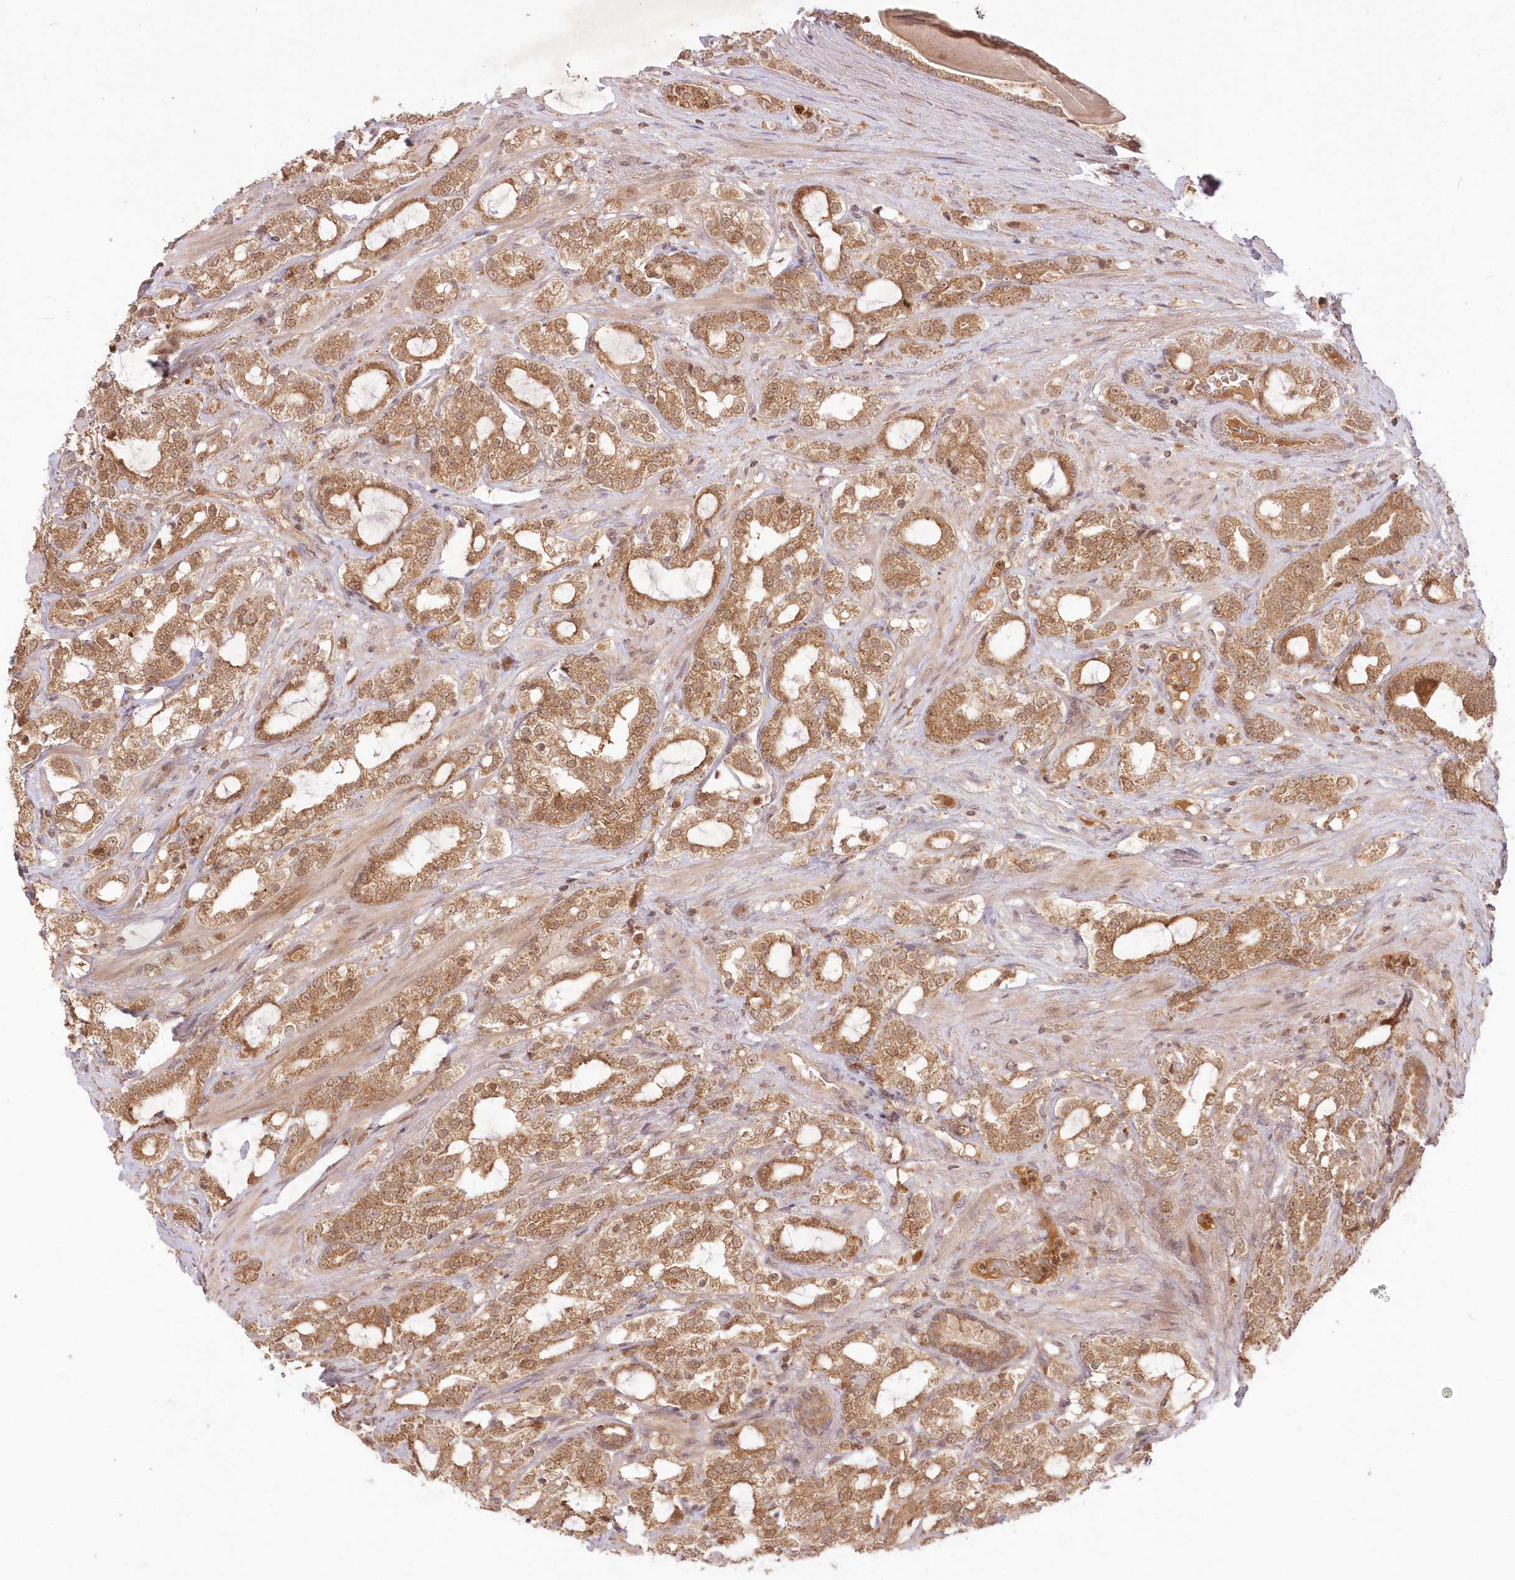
{"staining": {"intensity": "moderate", "quantity": ">75%", "location": "cytoplasmic/membranous"}, "tissue": "prostate cancer", "cell_type": "Tumor cells", "image_type": "cancer", "snomed": [{"axis": "morphology", "description": "Adenocarcinoma, High grade"}, {"axis": "topography", "description": "Prostate"}], "caption": "Tumor cells display moderate cytoplasmic/membranous expression in approximately >75% of cells in prostate cancer.", "gene": "MTMR3", "patient": {"sex": "male", "age": 64}}